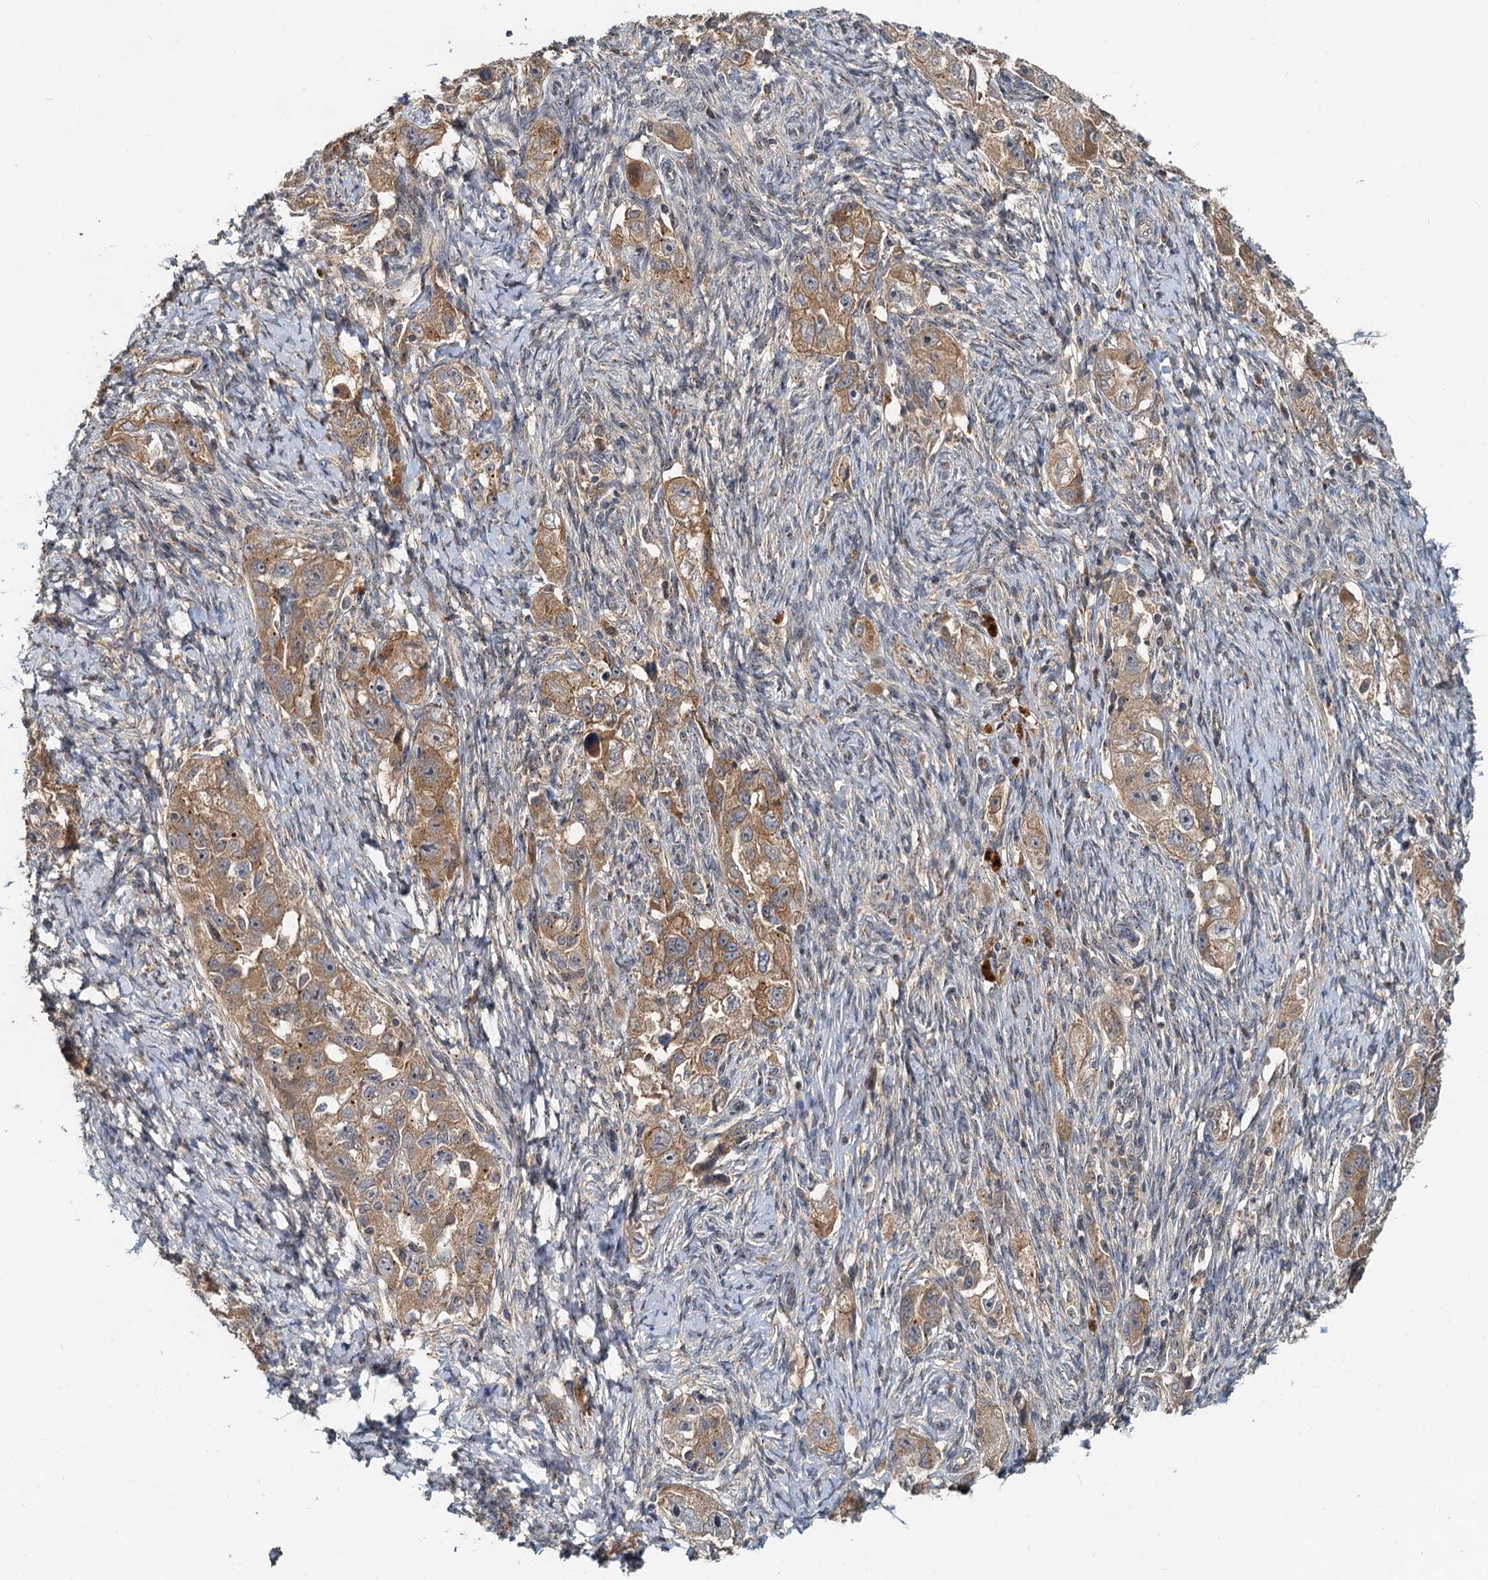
{"staining": {"intensity": "moderate", "quantity": ">75%", "location": "cytoplasmic/membranous"}, "tissue": "ovarian cancer", "cell_type": "Tumor cells", "image_type": "cancer", "snomed": [{"axis": "morphology", "description": "Carcinoma, NOS"}, {"axis": "morphology", "description": "Cystadenocarcinoma, serous, NOS"}, {"axis": "topography", "description": "Ovary"}], "caption": "Approximately >75% of tumor cells in human ovarian carcinoma show moderate cytoplasmic/membranous protein staining as visualized by brown immunohistochemical staining.", "gene": "CEP68", "patient": {"sex": "female", "age": 69}}